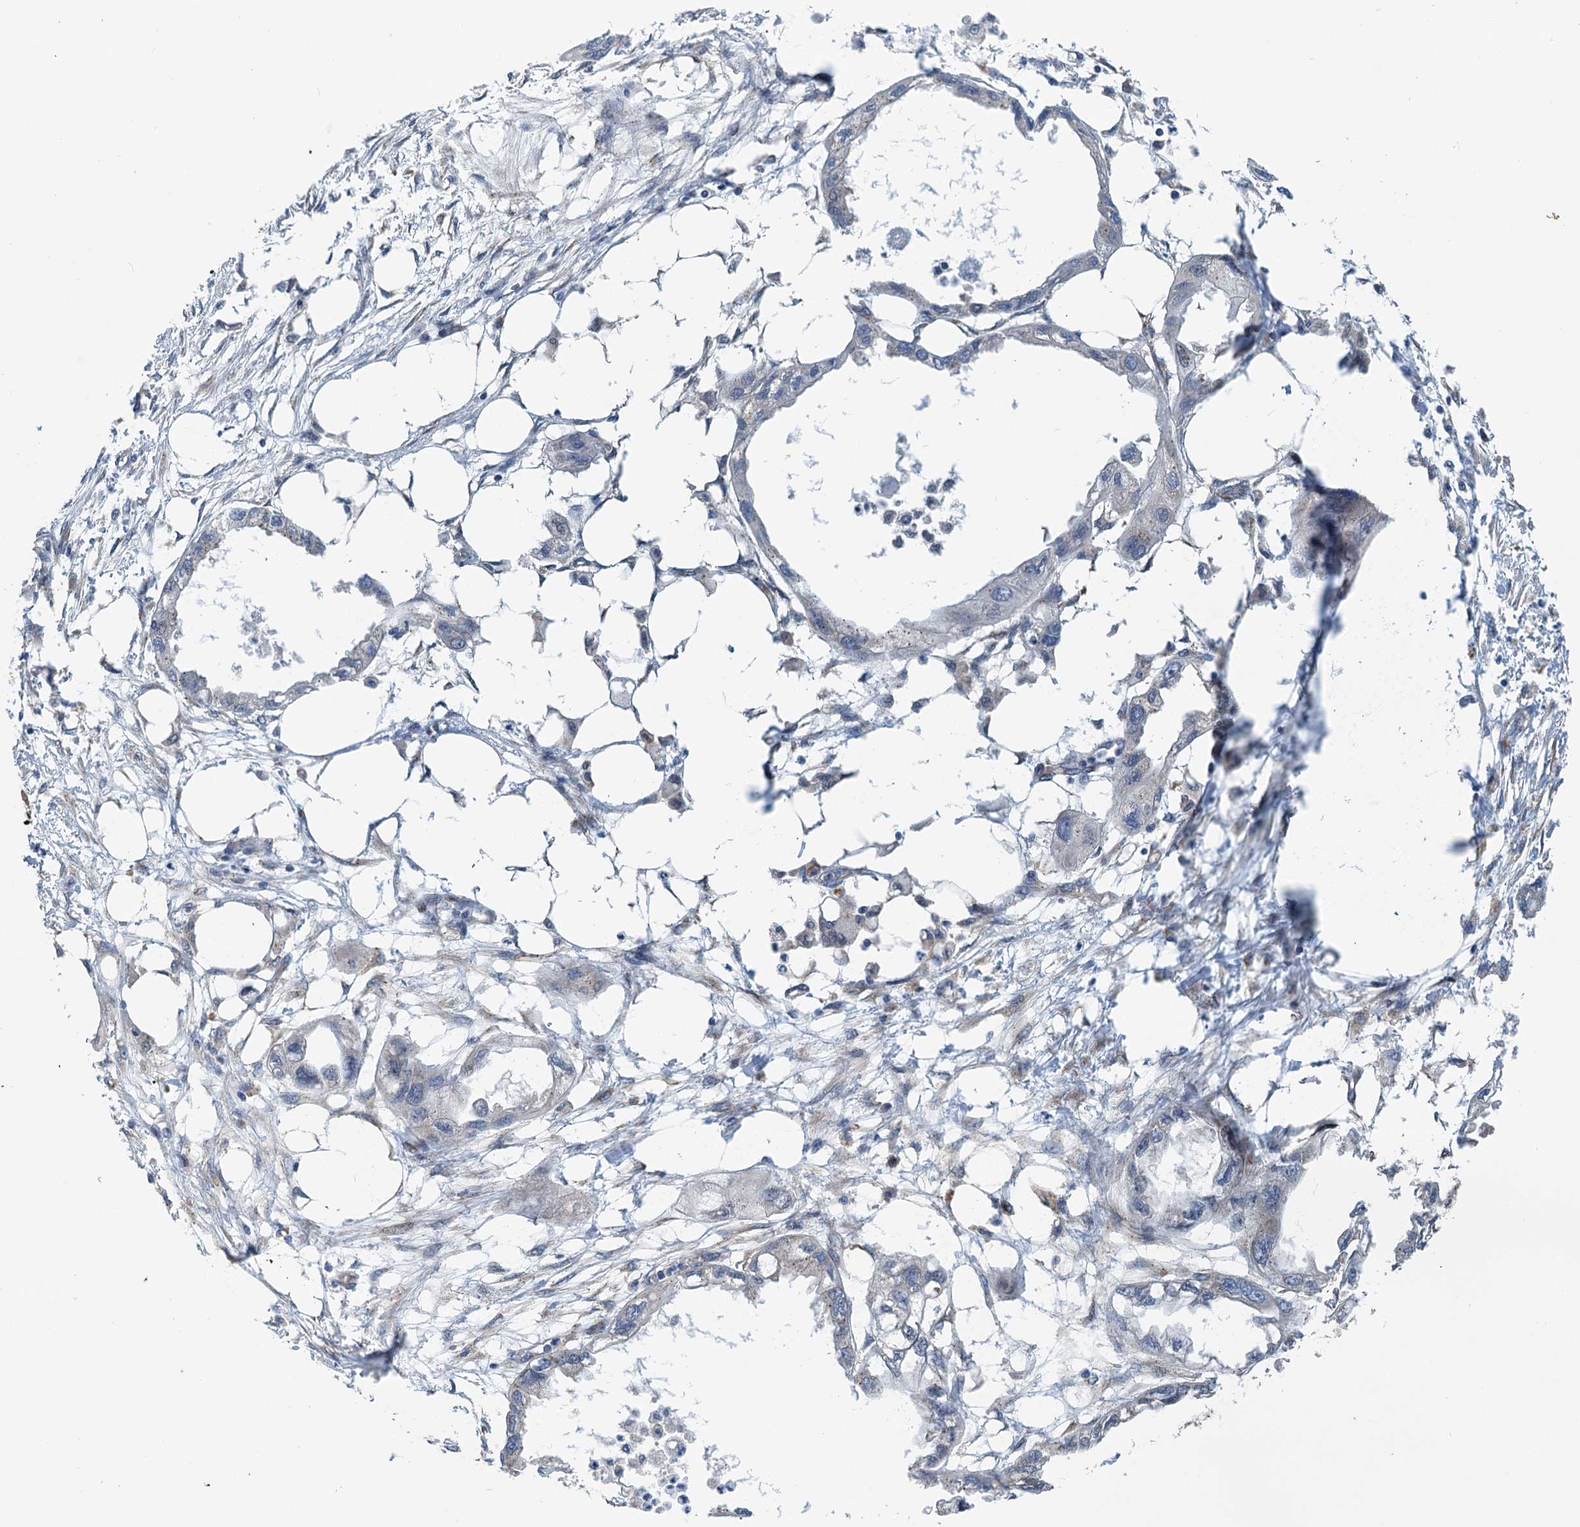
{"staining": {"intensity": "negative", "quantity": "none", "location": "none"}, "tissue": "endometrial cancer", "cell_type": "Tumor cells", "image_type": "cancer", "snomed": [{"axis": "morphology", "description": "Adenocarcinoma, NOS"}, {"axis": "morphology", "description": "Adenocarcinoma, metastatic, NOS"}, {"axis": "topography", "description": "Adipose tissue"}, {"axis": "topography", "description": "Endometrium"}], "caption": "This is an immunohistochemistry (IHC) image of endometrial cancer (adenocarcinoma). There is no staining in tumor cells.", "gene": "DYNC2I2", "patient": {"sex": "female", "age": 67}}